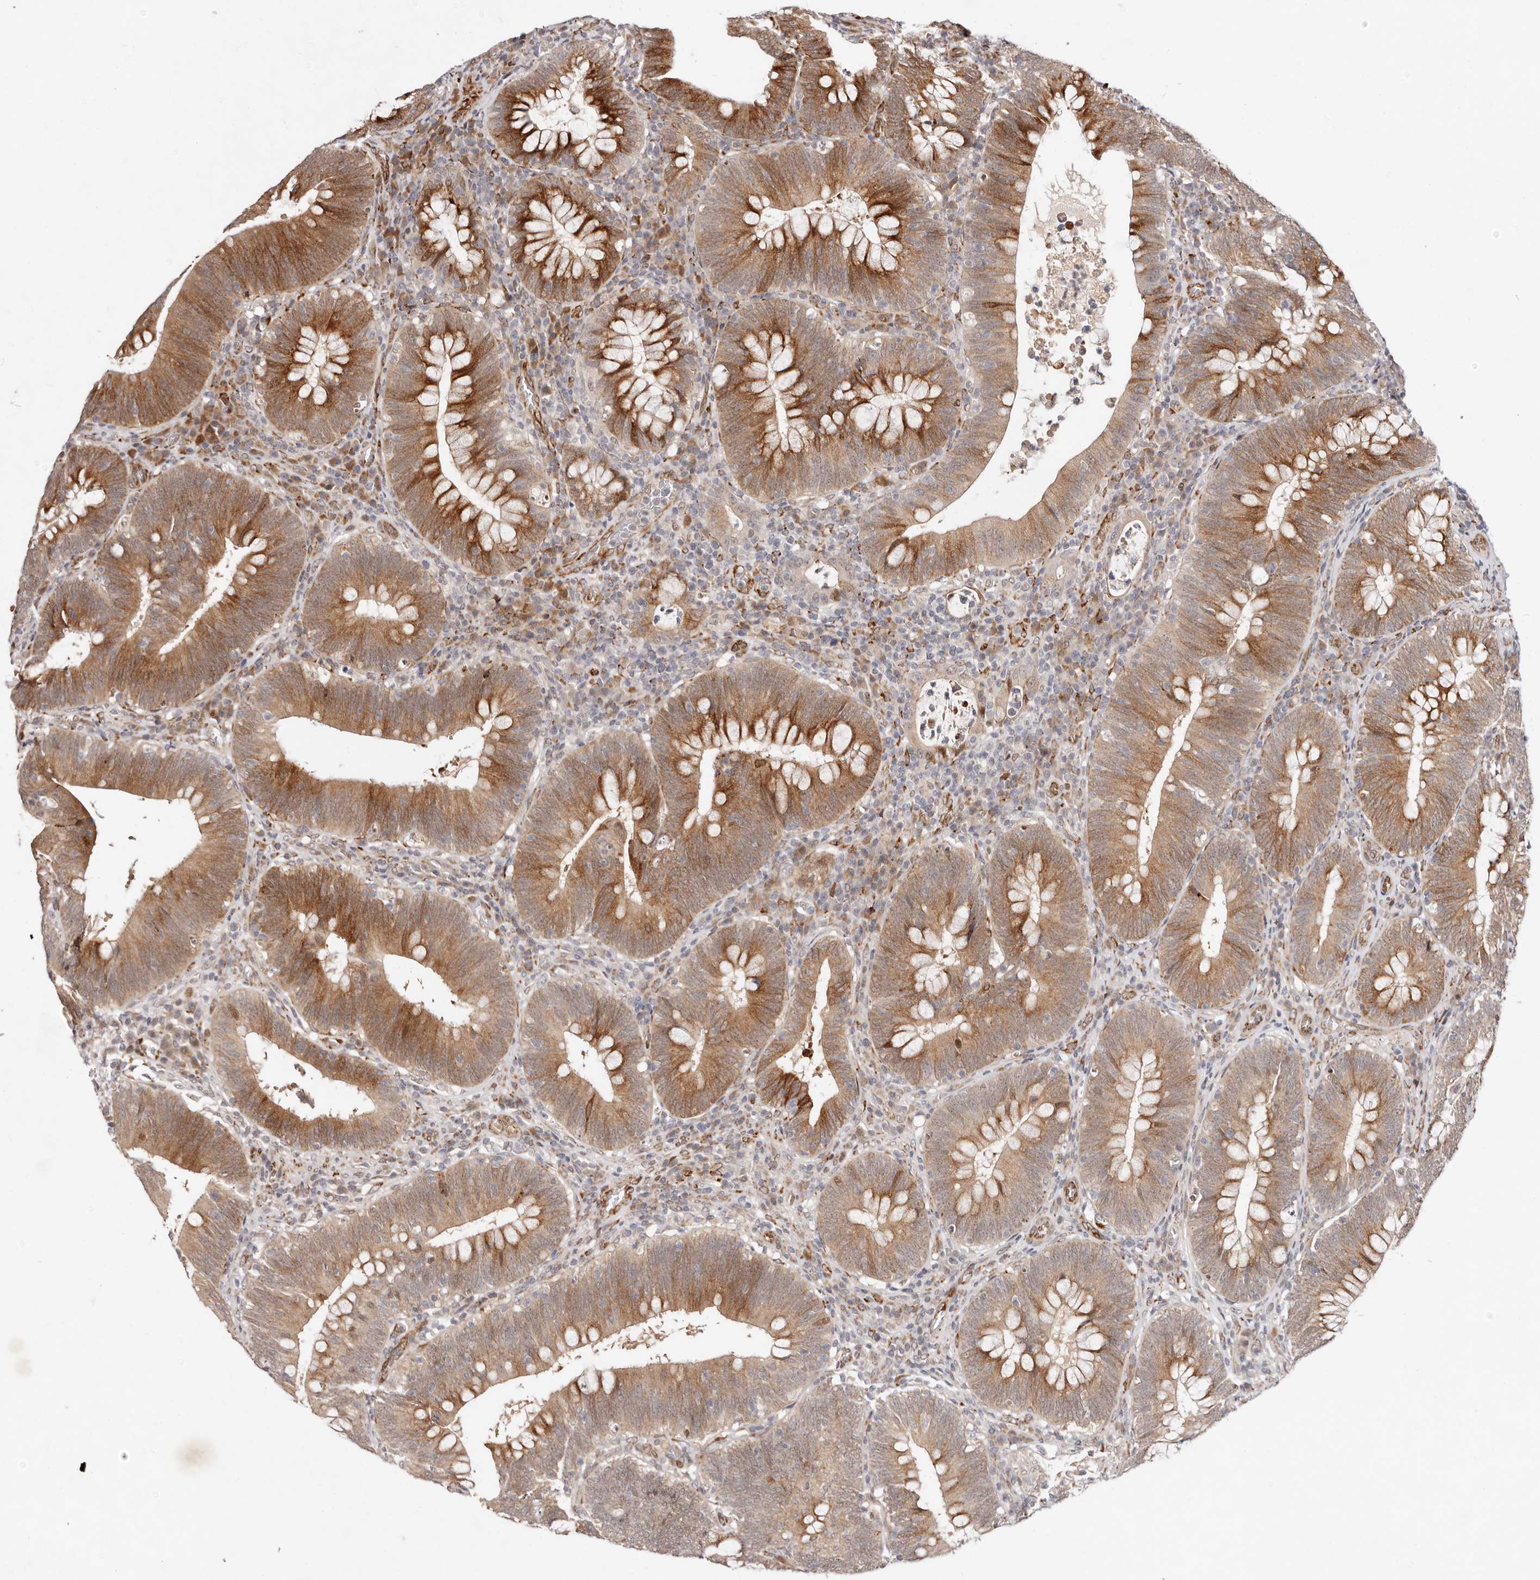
{"staining": {"intensity": "strong", "quantity": ">75%", "location": "cytoplasmic/membranous"}, "tissue": "colorectal cancer", "cell_type": "Tumor cells", "image_type": "cancer", "snomed": [{"axis": "morphology", "description": "Normal tissue, NOS"}, {"axis": "topography", "description": "Colon"}], "caption": "Colorectal cancer was stained to show a protein in brown. There is high levels of strong cytoplasmic/membranous positivity in about >75% of tumor cells. The protein of interest is stained brown, and the nuclei are stained in blue (DAB (3,3'-diaminobenzidine) IHC with brightfield microscopy, high magnification).", "gene": "BCL2L15", "patient": {"sex": "female", "age": 82}}